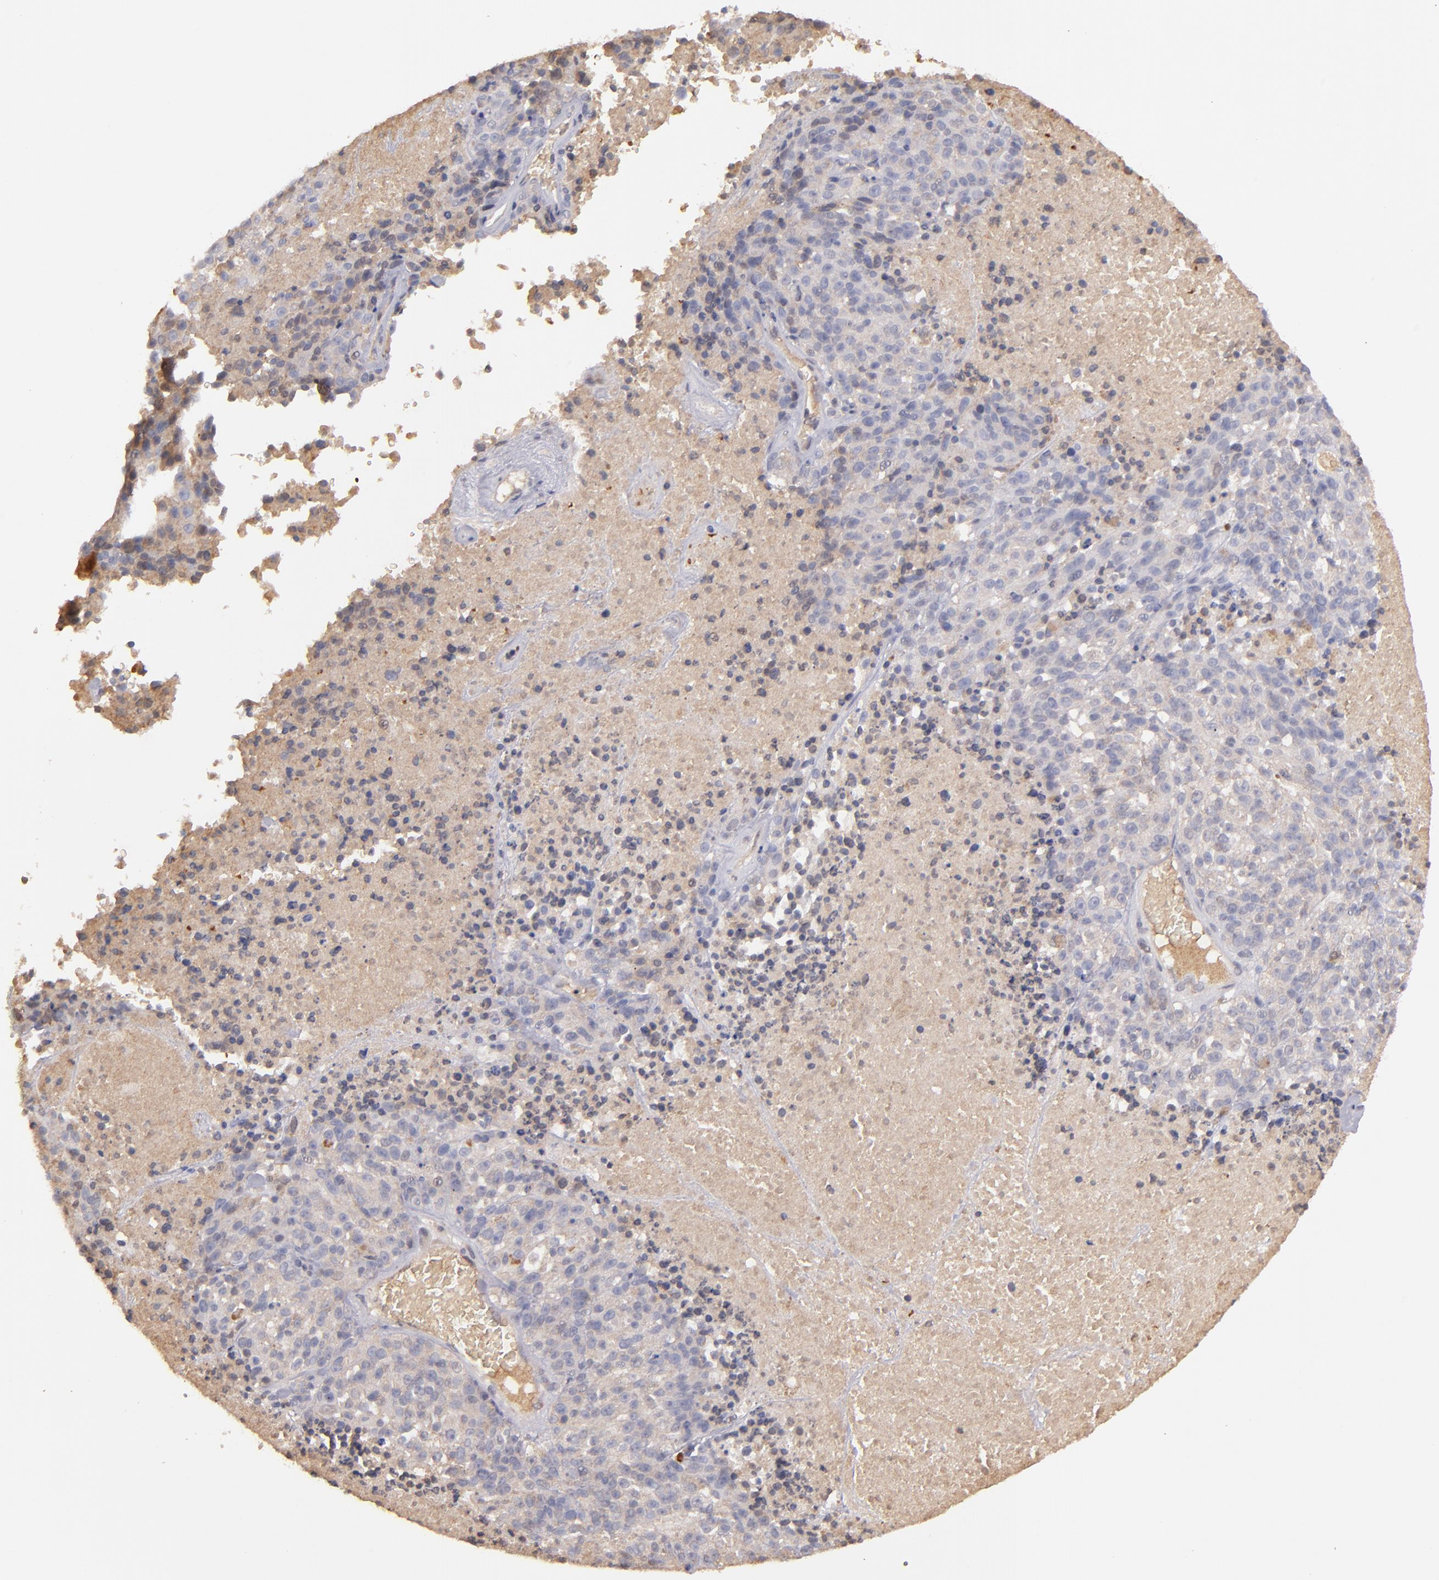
{"staining": {"intensity": "weak", "quantity": ">75%", "location": "cytoplasmic/membranous"}, "tissue": "melanoma", "cell_type": "Tumor cells", "image_type": "cancer", "snomed": [{"axis": "morphology", "description": "Malignant melanoma, Metastatic site"}, {"axis": "topography", "description": "Cerebral cortex"}], "caption": "This histopathology image displays melanoma stained with immunohistochemistry (IHC) to label a protein in brown. The cytoplasmic/membranous of tumor cells show weak positivity for the protein. Nuclei are counter-stained blue.", "gene": "SERPINC1", "patient": {"sex": "female", "age": 52}}